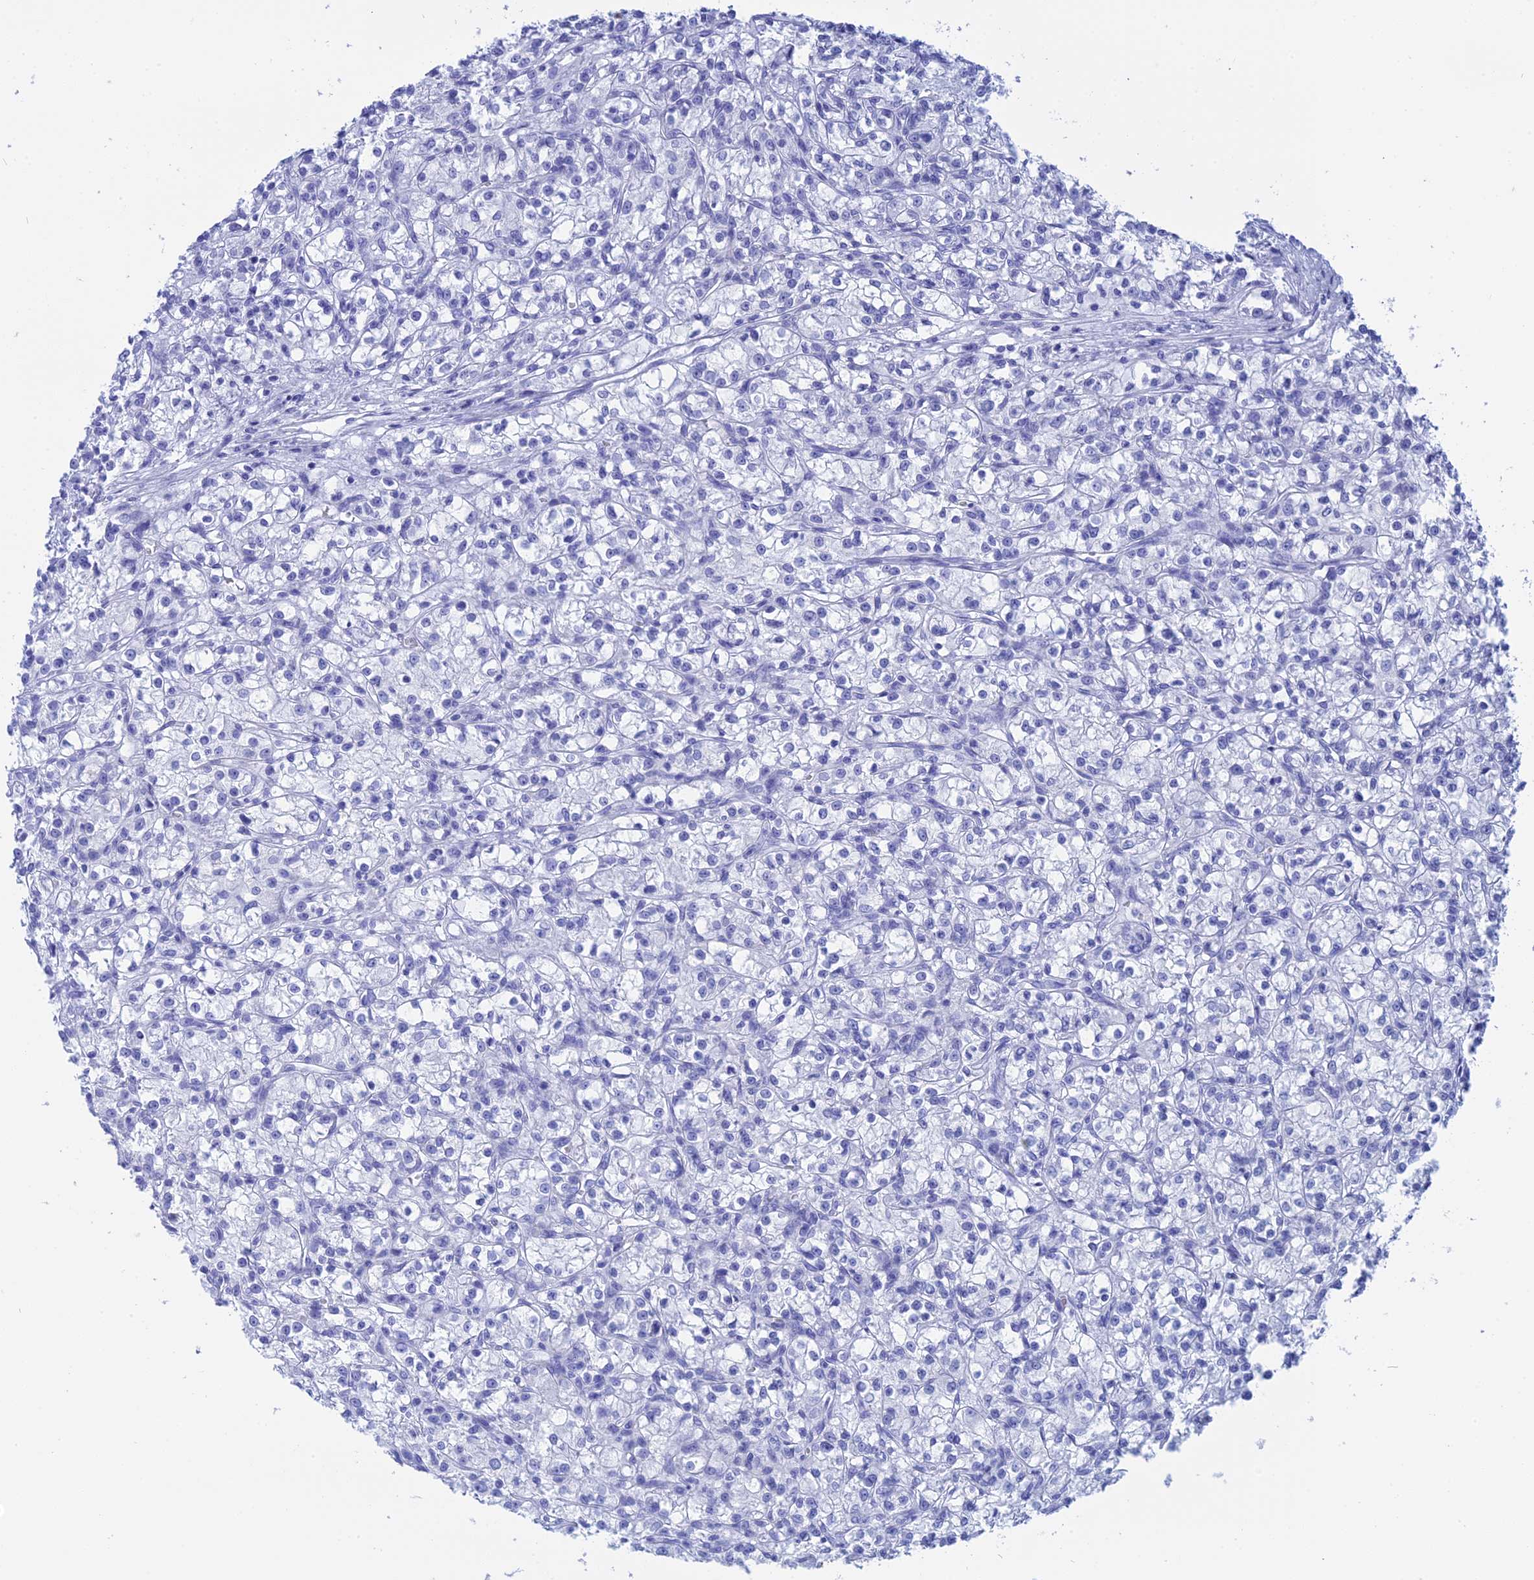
{"staining": {"intensity": "negative", "quantity": "none", "location": "none"}, "tissue": "renal cancer", "cell_type": "Tumor cells", "image_type": "cancer", "snomed": [{"axis": "morphology", "description": "Adenocarcinoma, NOS"}, {"axis": "topography", "description": "Kidney"}], "caption": "High power microscopy photomicrograph of an immunohistochemistry image of renal cancer (adenocarcinoma), revealing no significant positivity in tumor cells.", "gene": "TEX101", "patient": {"sex": "female", "age": 59}}